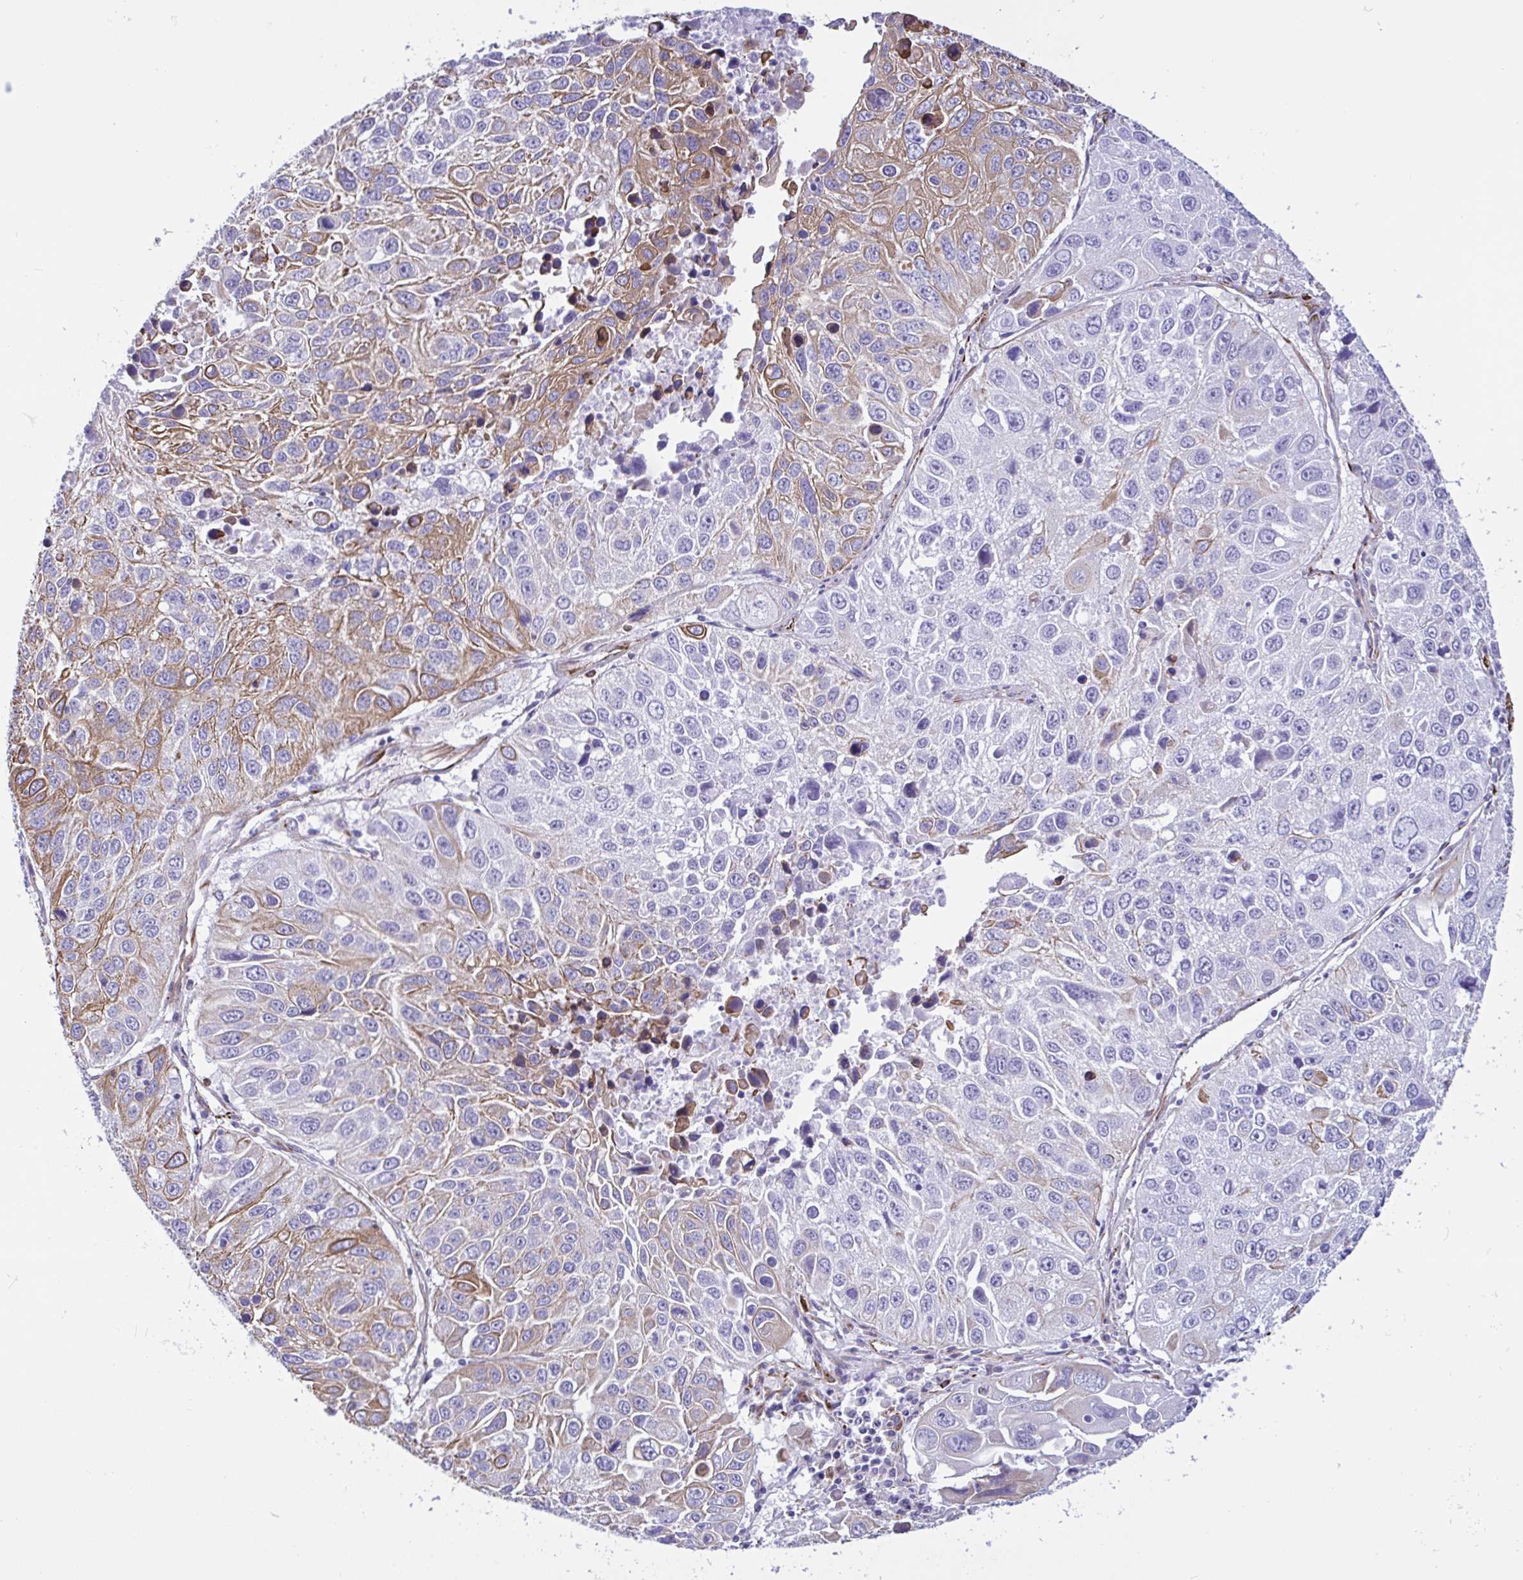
{"staining": {"intensity": "moderate", "quantity": "25%-75%", "location": "cytoplasmic/membranous"}, "tissue": "lung cancer", "cell_type": "Tumor cells", "image_type": "cancer", "snomed": [{"axis": "morphology", "description": "Squamous cell carcinoma, NOS"}, {"axis": "topography", "description": "Lung"}], "caption": "Brown immunohistochemical staining in lung cancer (squamous cell carcinoma) shows moderate cytoplasmic/membranous staining in approximately 25%-75% of tumor cells.", "gene": "SMAD5", "patient": {"sex": "female", "age": 61}}